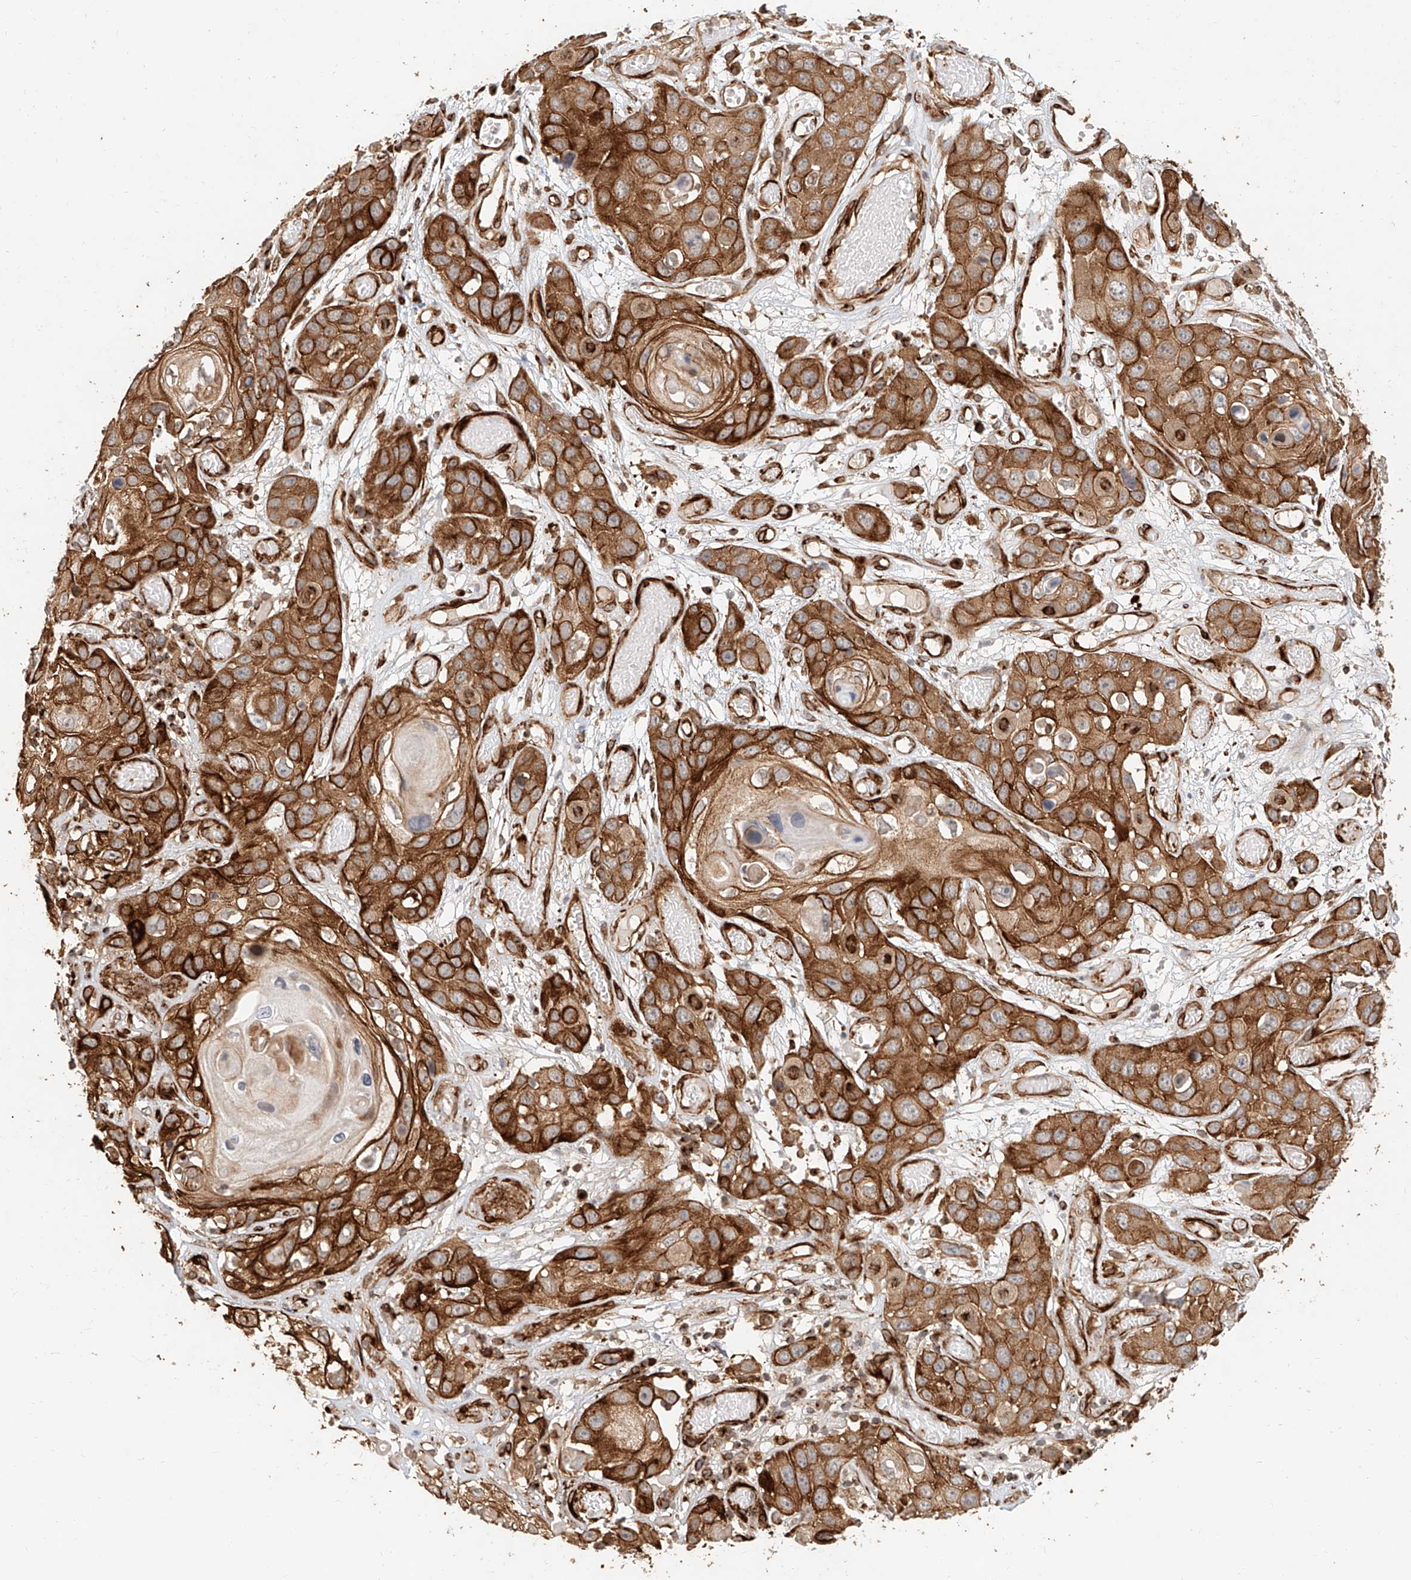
{"staining": {"intensity": "strong", "quantity": ">75%", "location": "cytoplasmic/membranous"}, "tissue": "skin cancer", "cell_type": "Tumor cells", "image_type": "cancer", "snomed": [{"axis": "morphology", "description": "Squamous cell carcinoma, NOS"}, {"axis": "topography", "description": "Skin"}], "caption": "Protein expression analysis of human skin squamous cell carcinoma reveals strong cytoplasmic/membranous staining in about >75% of tumor cells.", "gene": "NAP1L1", "patient": {"sex": "male", "age": 55}}